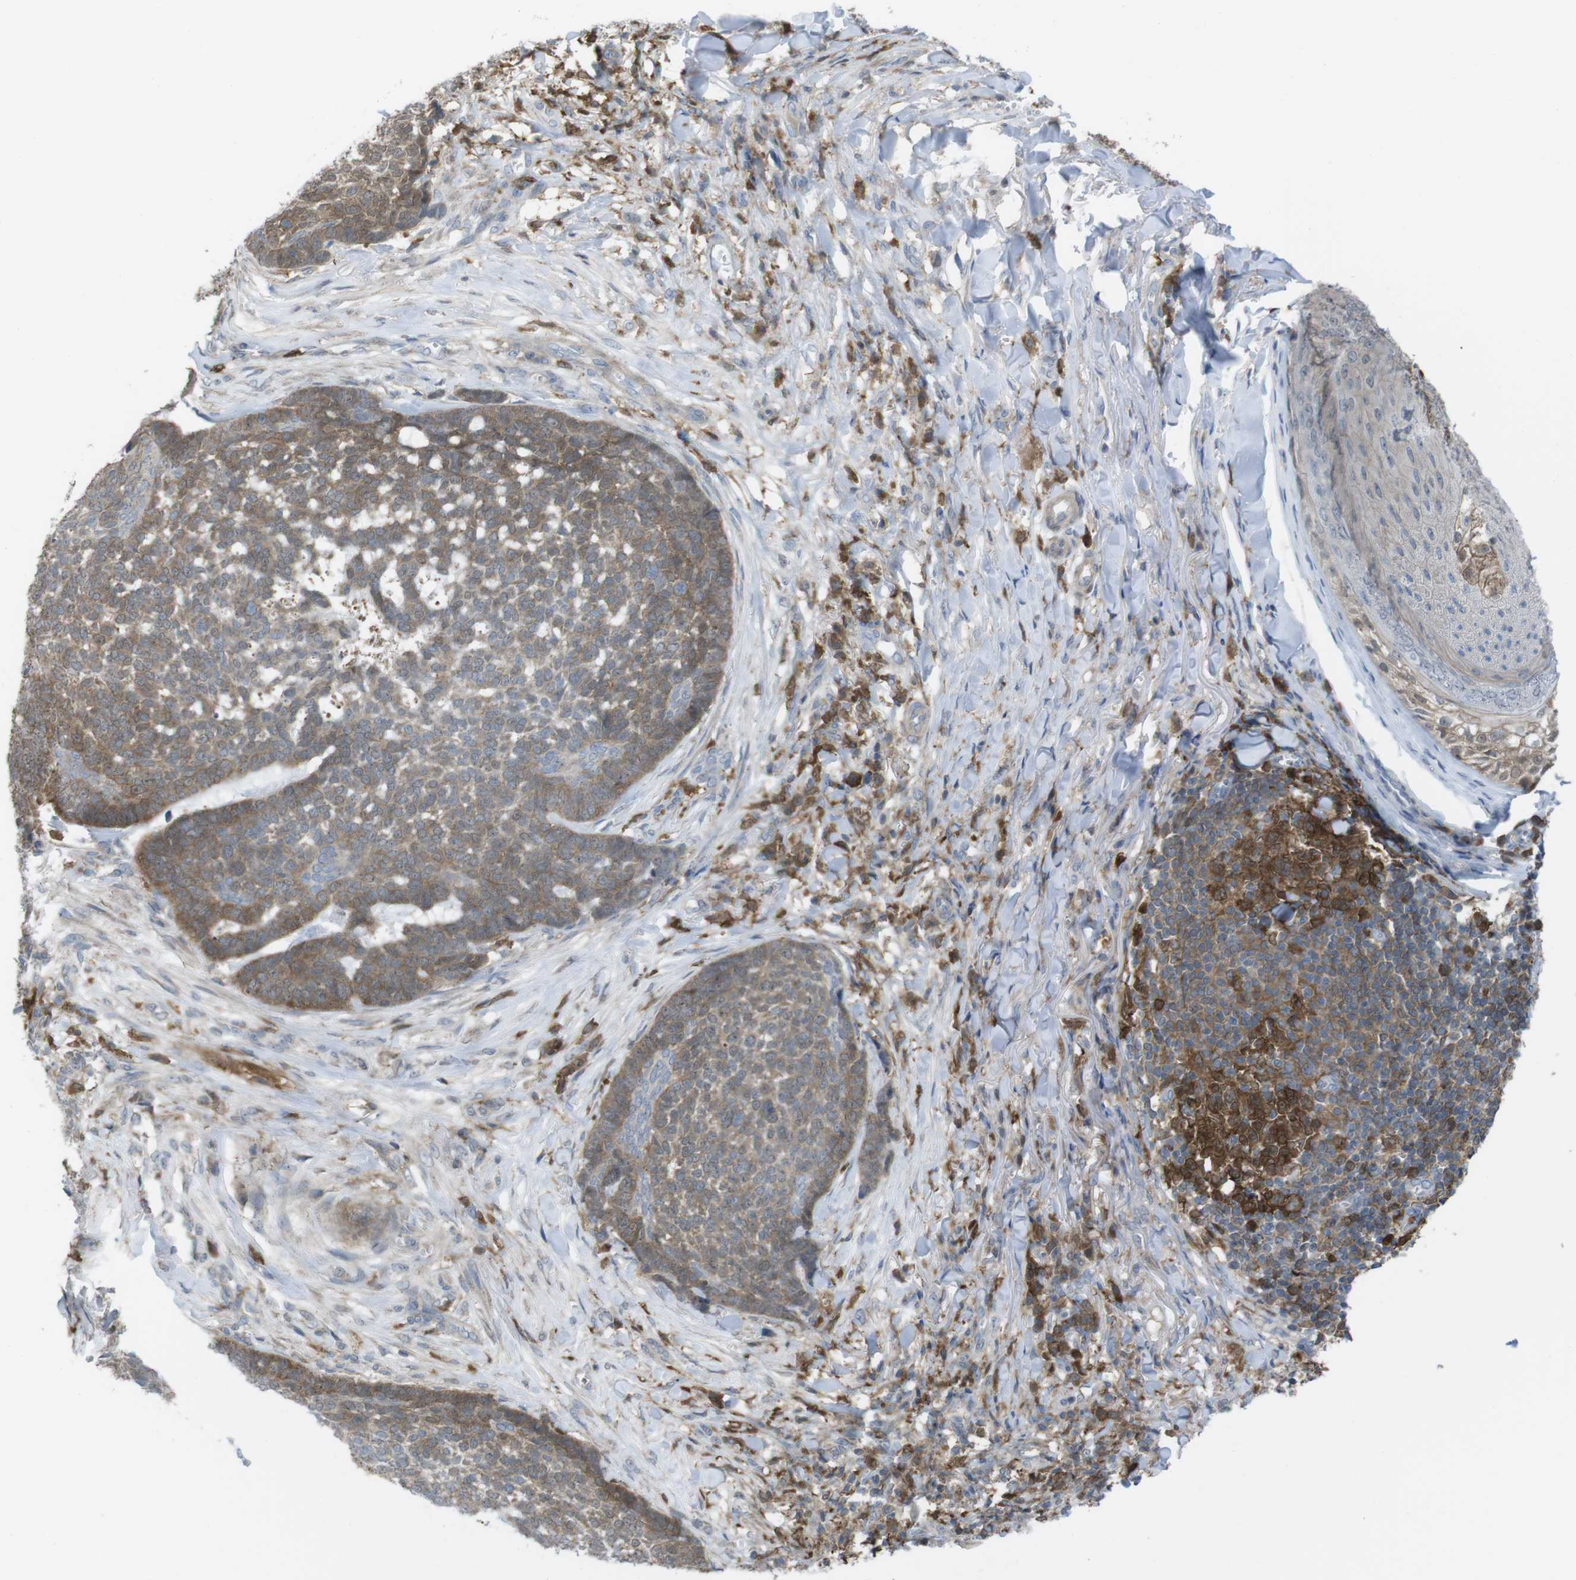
{"staining": {"intensity": "moderate", "quantity": "25%-75%", "location": "cytoplasmic/membranous"}, "tissue": "skin cancer", "cell_type": "Tumor cells", "image_type": "cancer", "snomed": [{"axis": "morphology", "description": "Basal cell carcinoma"}, {"axis": "topography", "description": "Skin"}], "caption": "Skin cancer (basal cell carcinoma) stained for a protein (brown) displays moderate cytoplasmic/membranous positive staining in about 25%-75% of tumor cells.", "gene": "PRKCD", "patient": {"sex": "male", "age": 84}}